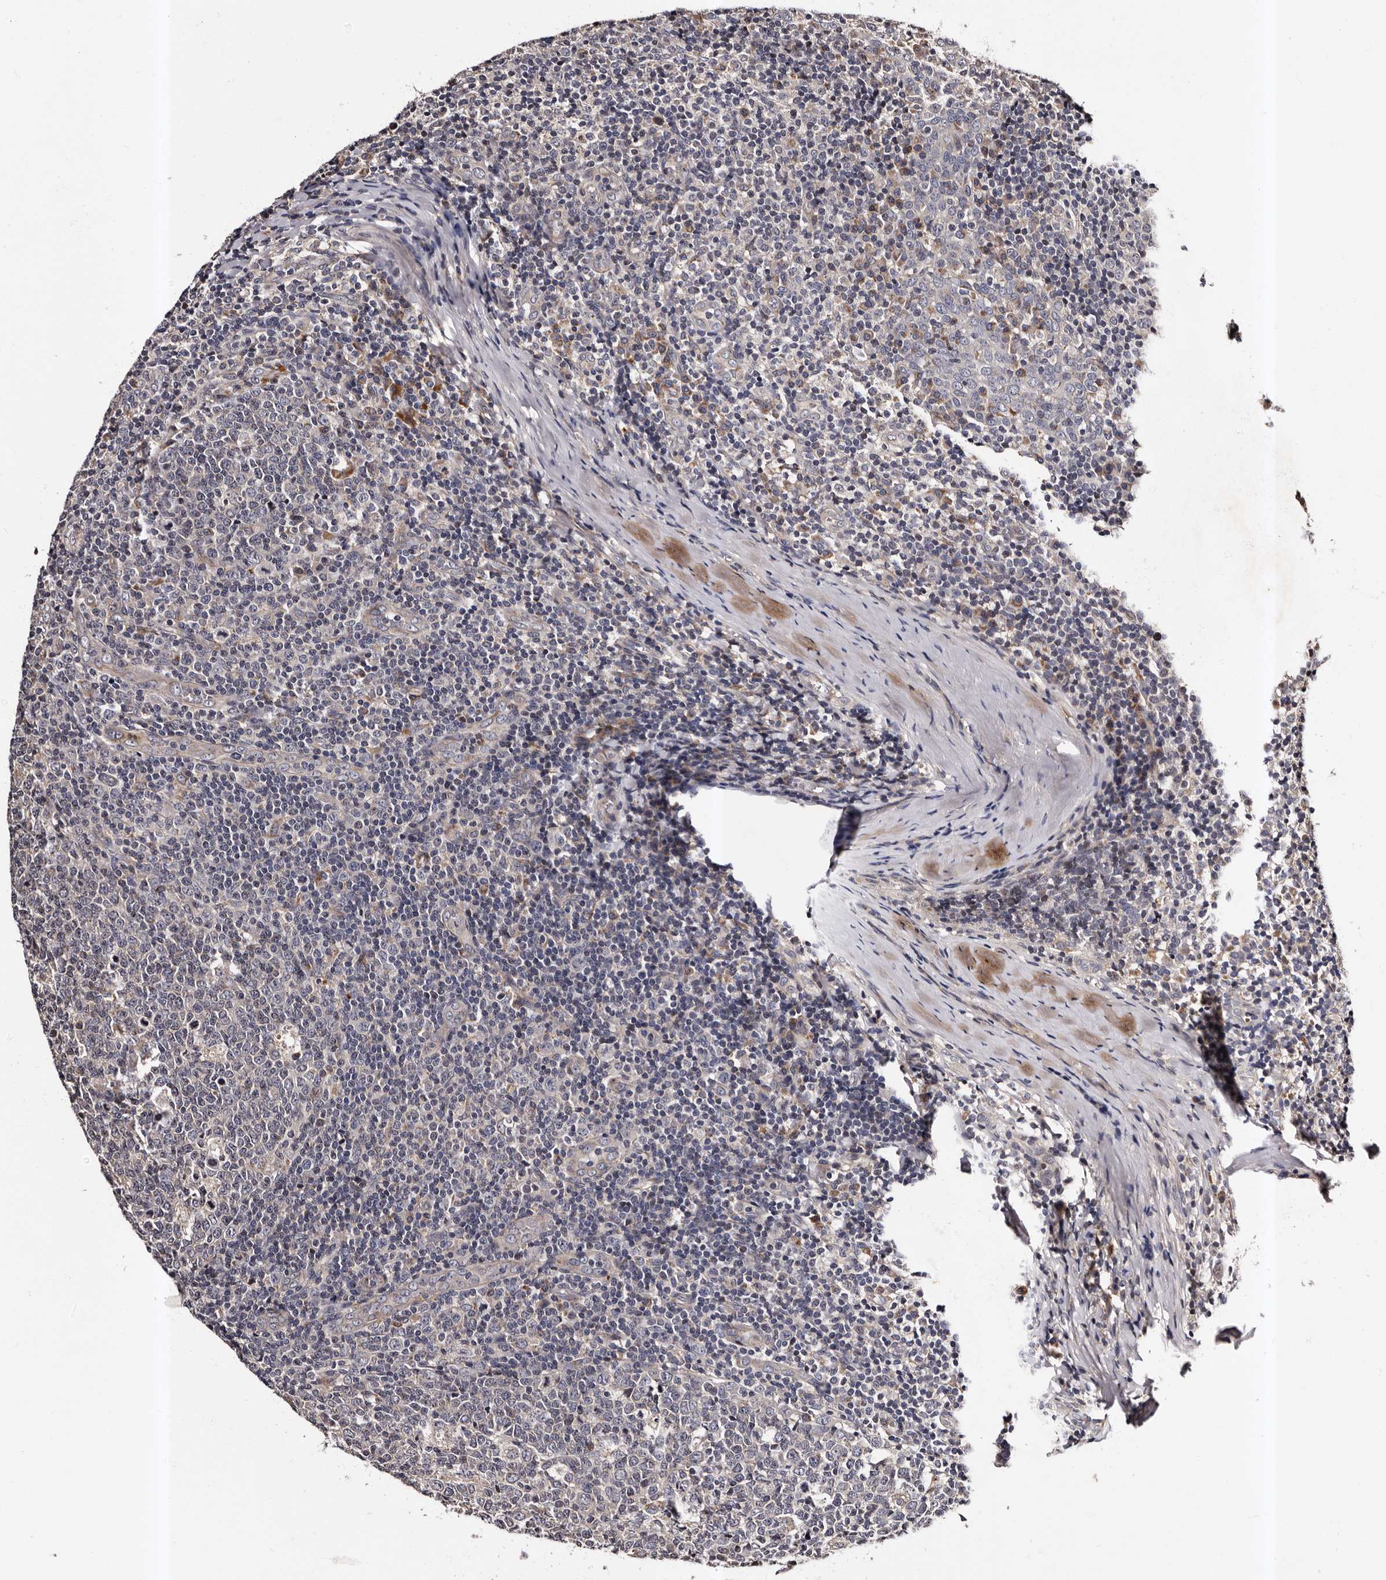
{"staining": {"intensity": "weak", "quantity": "<25%", "location": "cytoplasmic/membranous"}, "tissue": "tonsil", "cell_type": "Germinal center cells", "image_type": "normal", "snomed": [{"axis": "morphology", "description": "Normal tissue, NOS"}, {"axis": "topography", "description": "Tonsil"}], "caption": "Tonsil was stained to show a protein in brown. There is no significant positivity in germinal center cells. (Brightfield microscopy of DAB immunohistochemistry (IHC) at high magnification).", "gene": "ADCK5", "patient": {"sex": "female", "age": 19}}